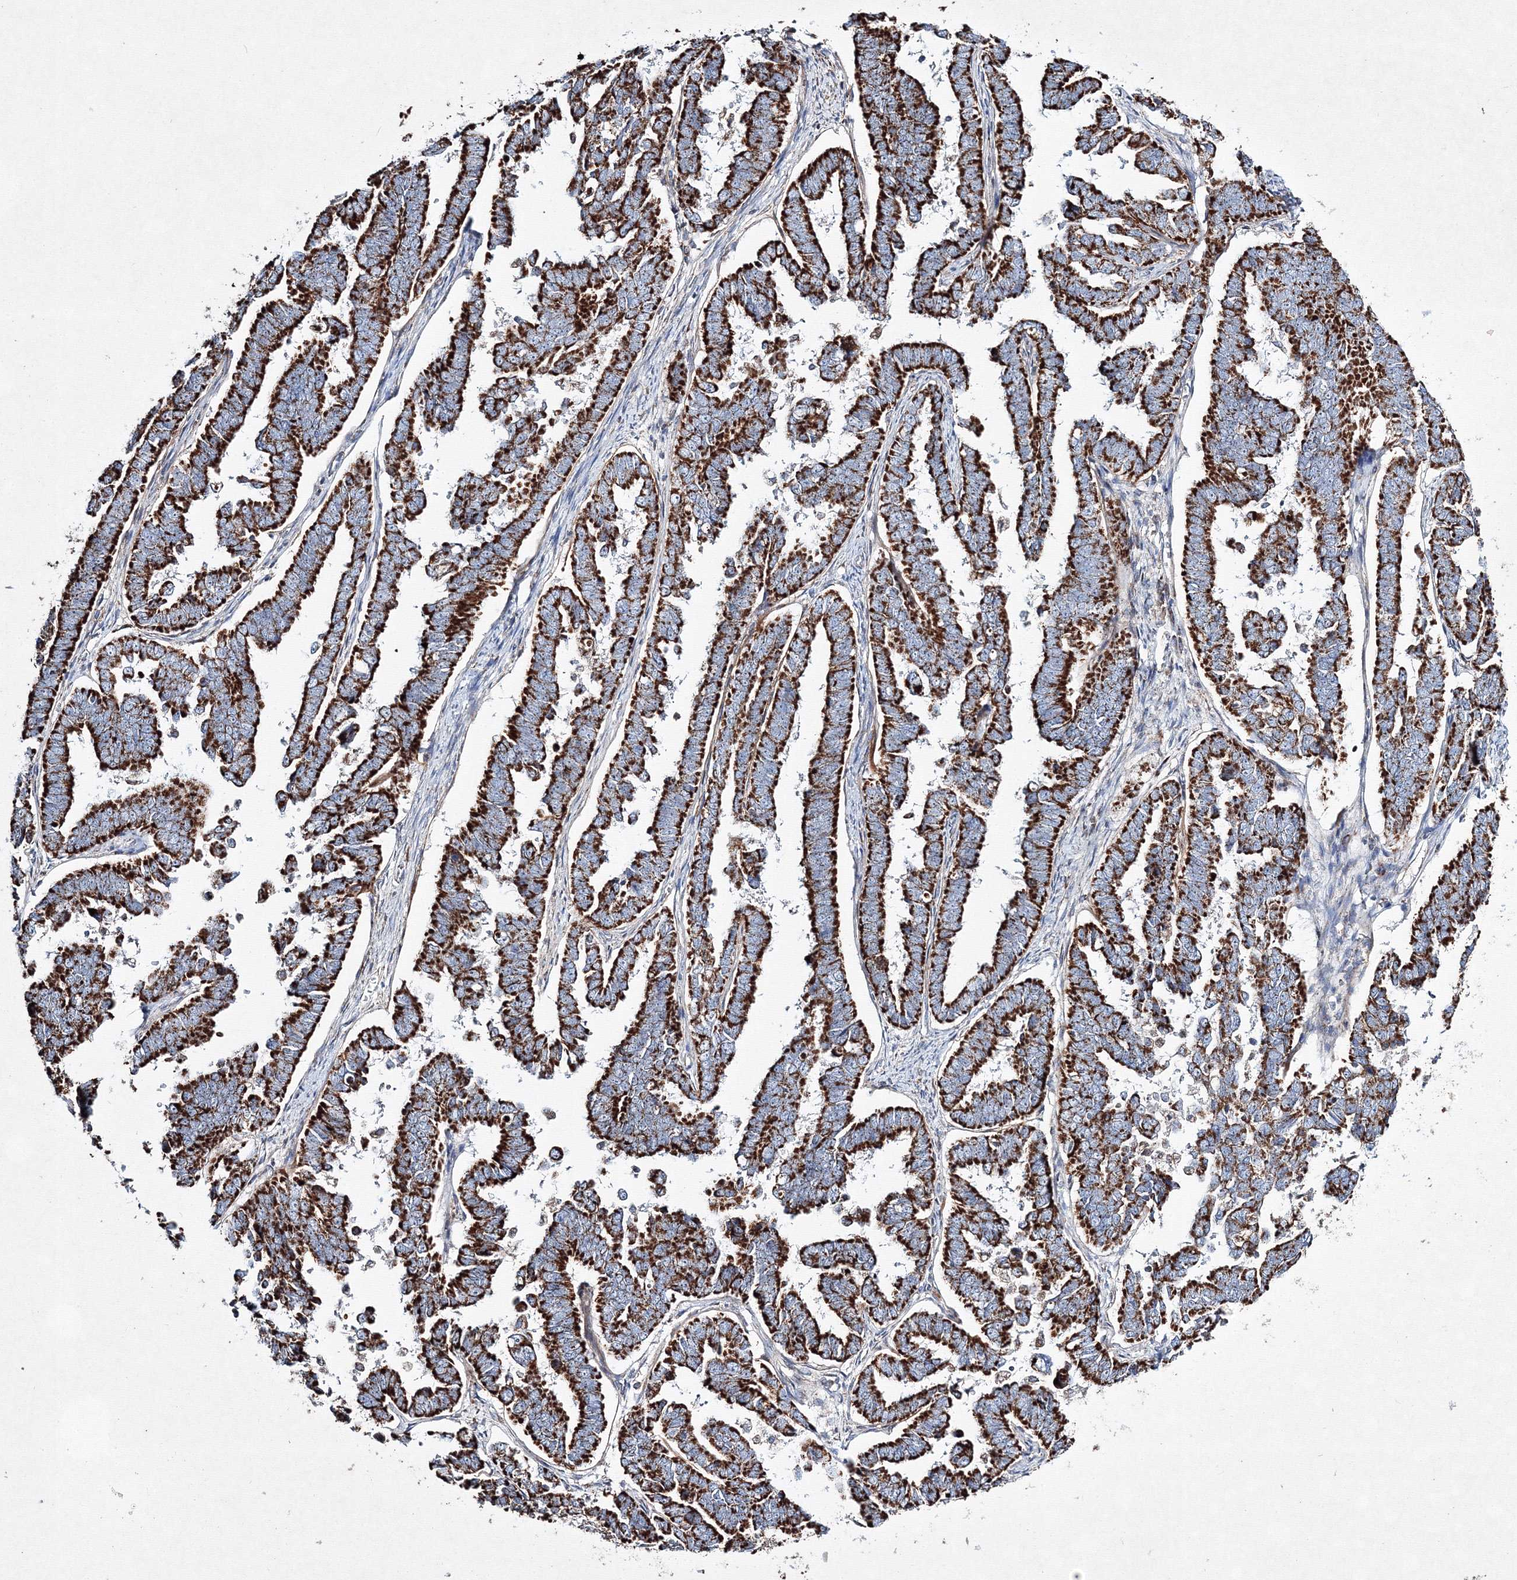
{"staining": {"intensity": "strong", "quantity": ">75%", "location": "cytoplasmic/membranous"}, "tissue": "endometrial cancer", "cell_type": "Tumor cells", "image_type": "cancer", "snomed": [{"axis": "morphology", "description": "Adenocarcinoma, NOS"}, {"axis": "topography", "description": "Endometrium"}], "caption": "Endometrial cancer stained for a protein (brown) exhibits strong cytoplasmic/membranous positive expression in about >75% of tumor cells.", "gene": "IGSF9", "patient": {"sex": "female", "age": 75}}